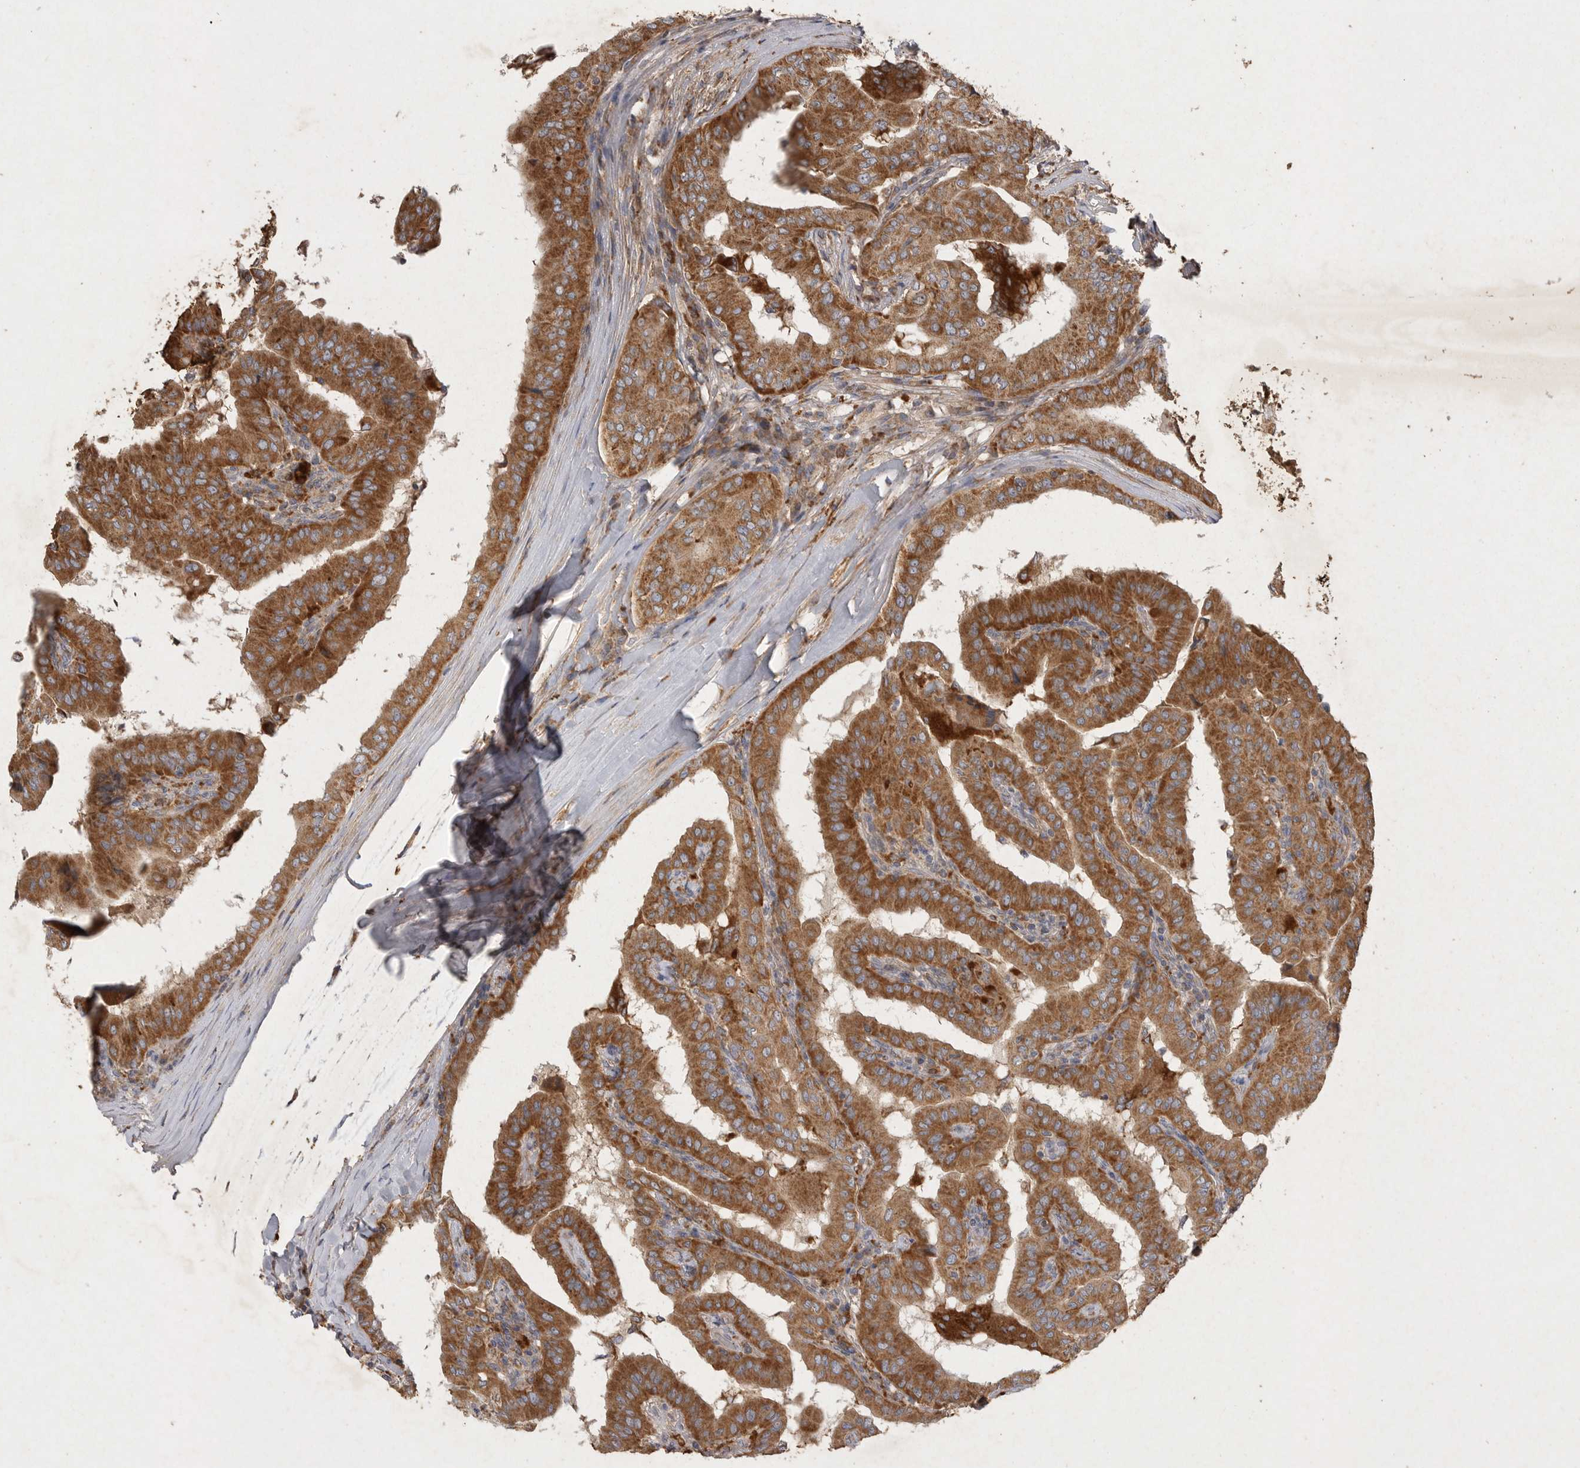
{"staining": {"intensity": "strong", "quantity": ">75%", "location": "cytoplasmic/membranous"}, "tissue": "thyroid cancer", "cell_type": "Tumor cells", "image_type": "cancer", "snomed": [{"axis": "morphology", "description": "Papillary adenocarcinoma, NOS"}, {"axis": "topography", "description": "Thyroid gland"}], "caption": "A photomicrograph of thyroid papillary adenocarcinoma stained for a protein shows strong cytoplasmic/membranous brown staining in tumor cells.", "gene": "MRPL41", "patient": {"sex": "male", "age": 33}}